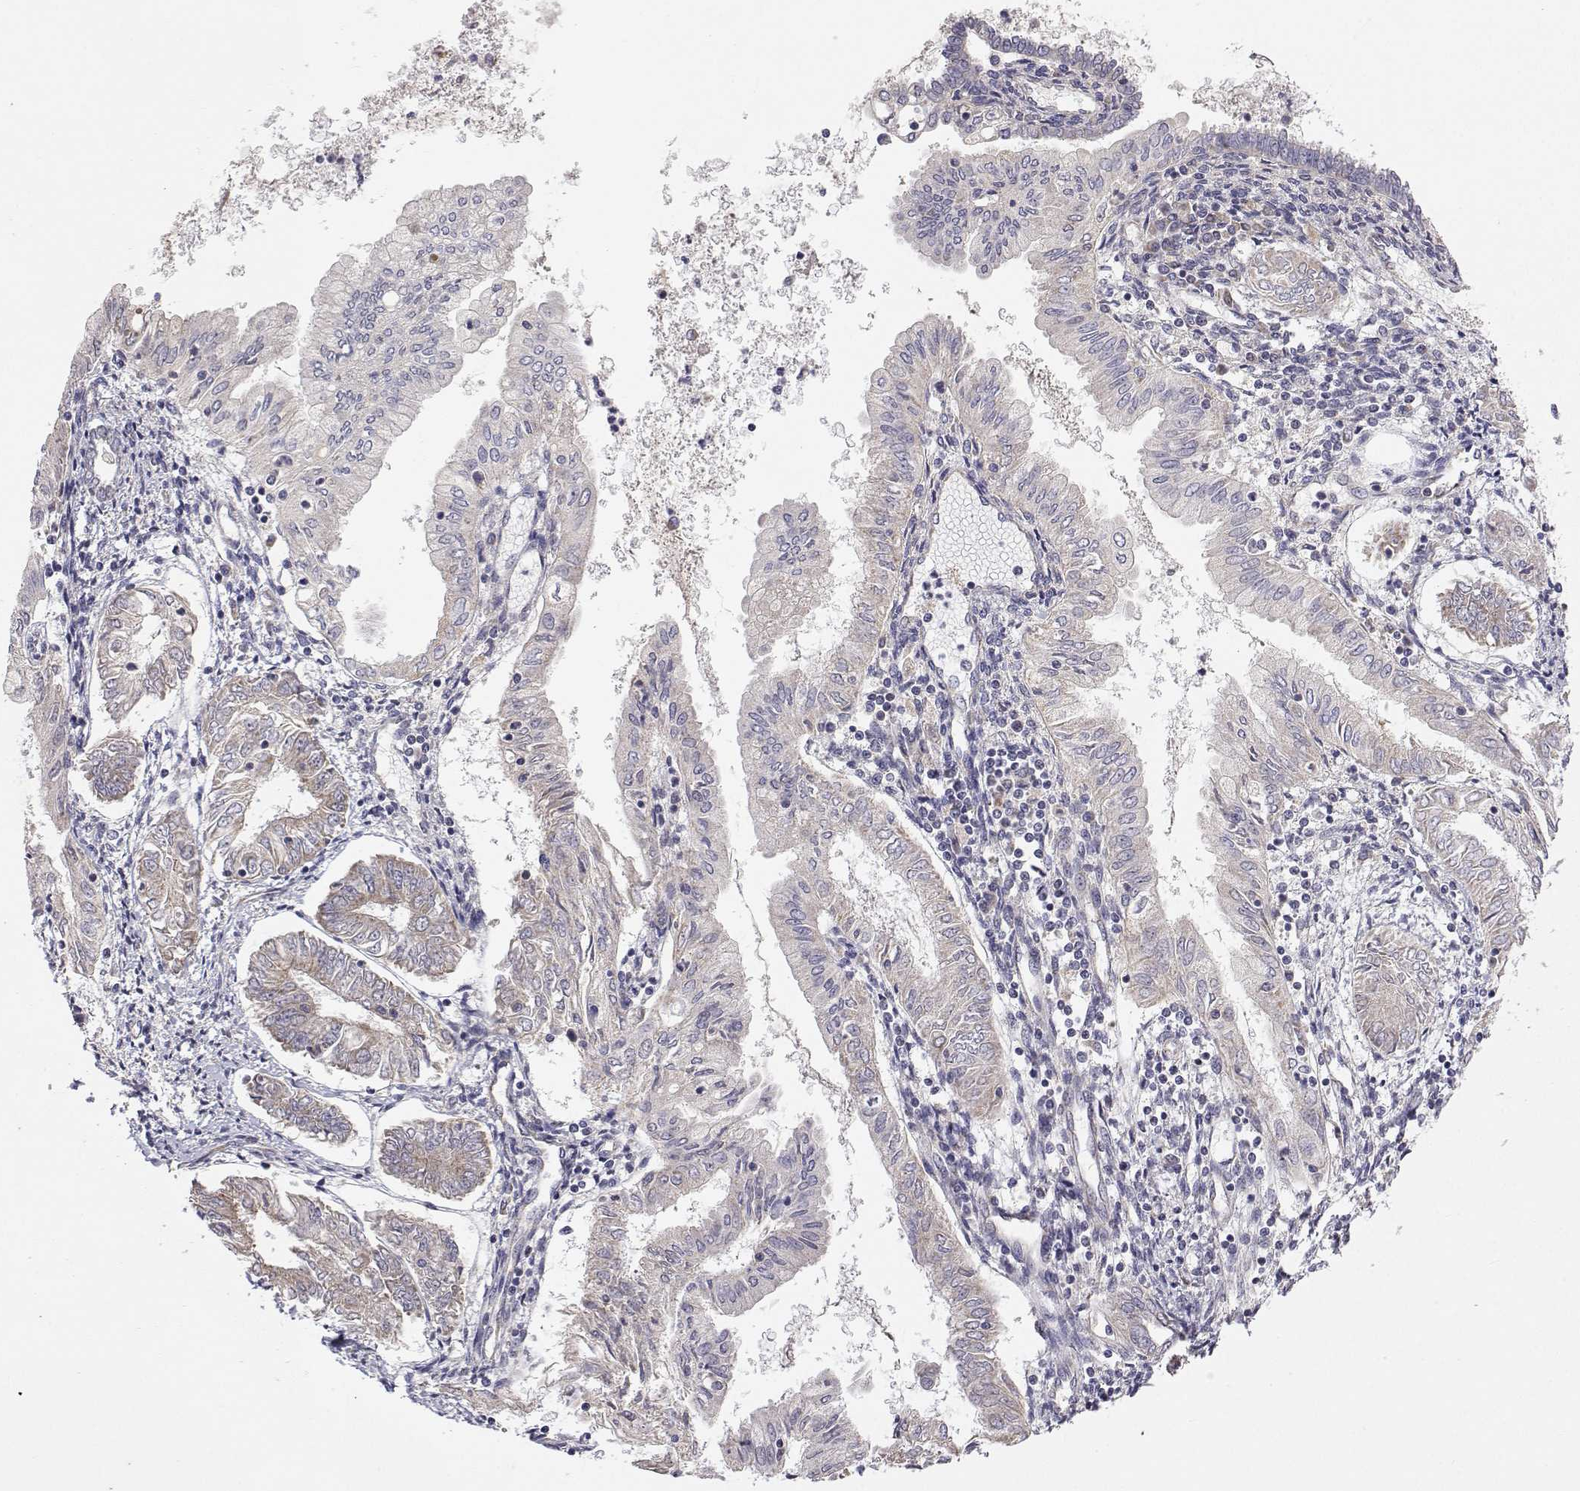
{"staining": {"intensity": "weak", "quantity": "<25%", "location": "cytoplasmic/membranous"}, "tissue": "endometrial cancer", "cell_type": "Tumor cells", "image_type": "cancer", "snomed": [{"axis": "morphology", "description": "Adenocarcinoma, NOS"}, {"axis": "topography", "description": "Endometrium"}], "caption": "High power microscopy photomicrograph of an IHC image of endometrial adenocarcinoma, revealing no significant expression in tumor cells. Nuclei are stained in blue.", "gene": "MRPL3", "patient": {"sex": "female", "age": 68}}